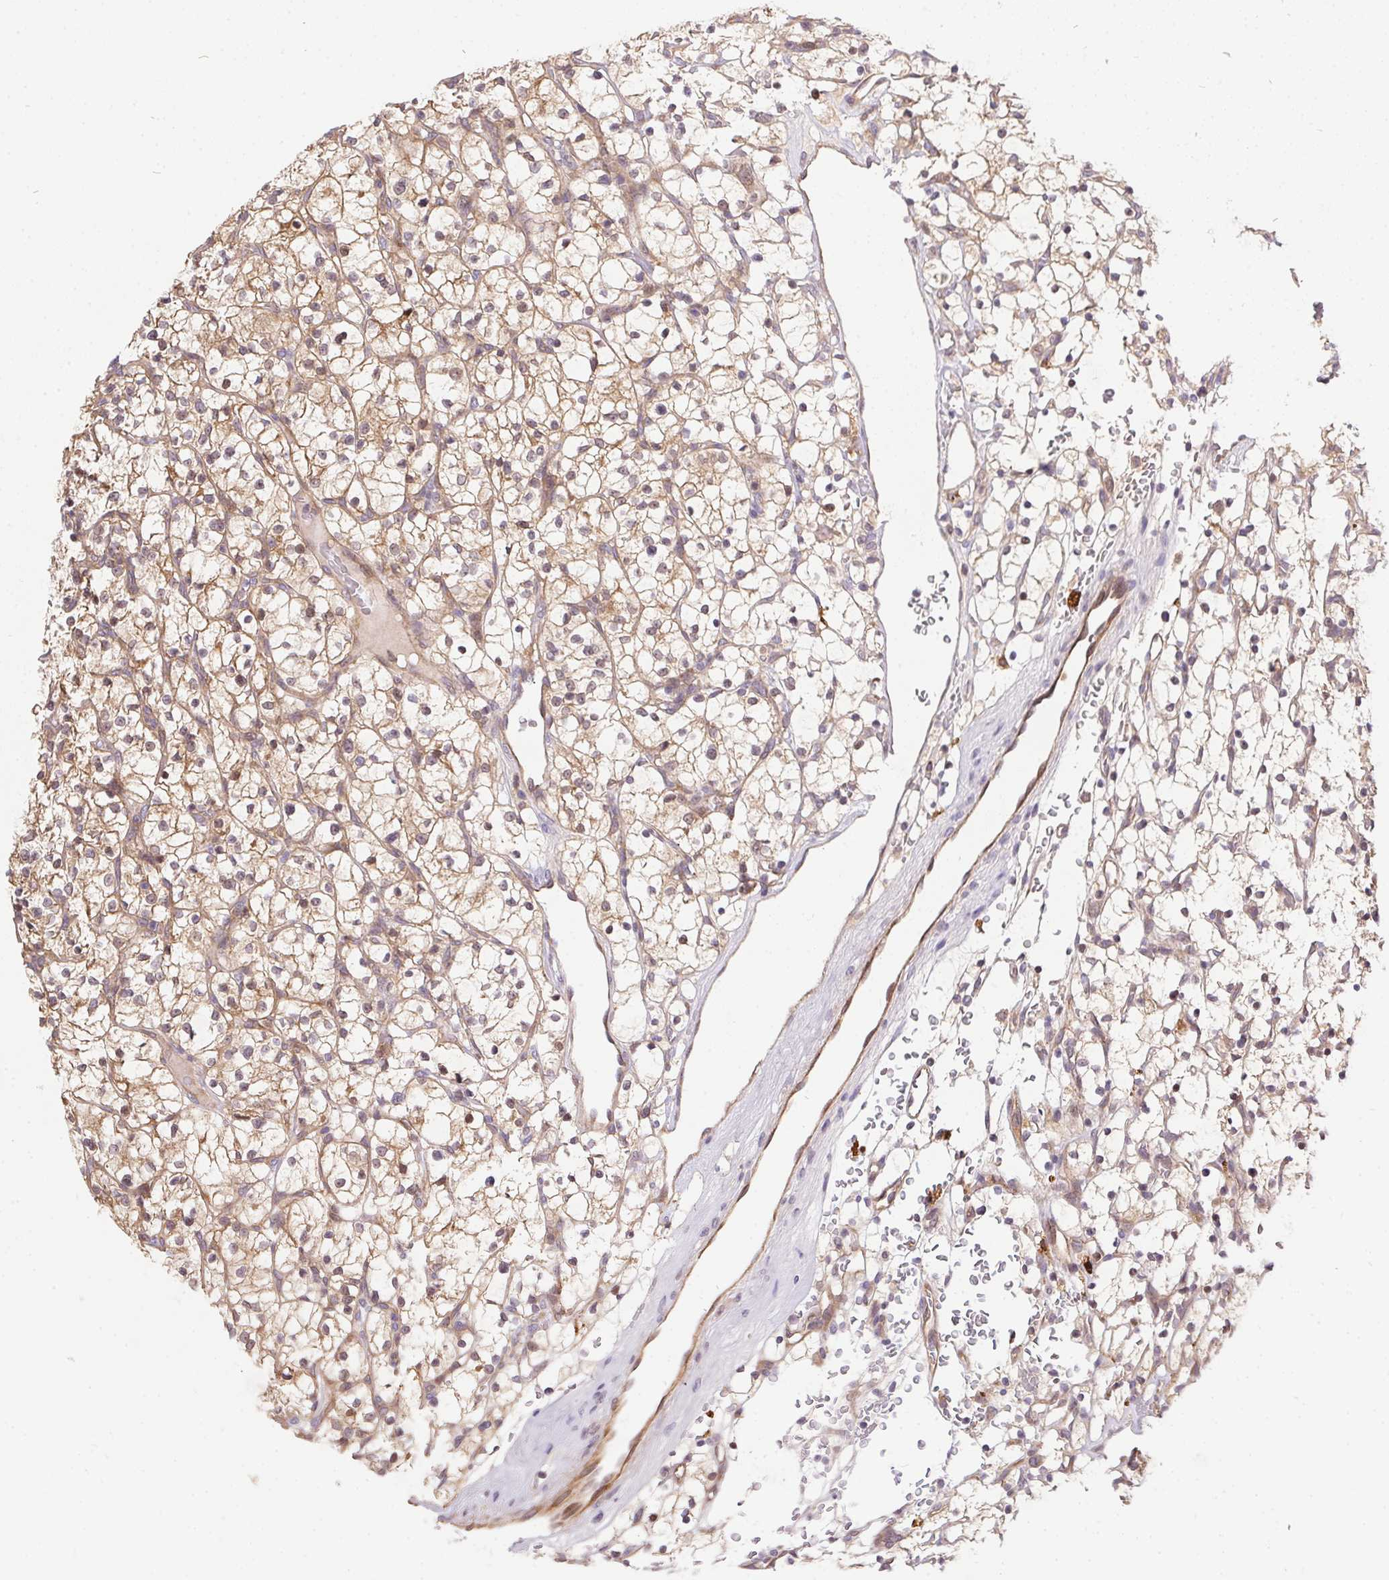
{"staining": {"intensity": "weak", "quantity": ">75%", "location": "cytoplasmic/membranous"}, "tissue": "renal cancer", "cell_type": "Tumor cells", "image_type": "cancer", "snomed": [{"axis": "morphology", "description": "Adenocarcinoma, NOS"}, {"axis": "topography", "description": "Kidney"}], "caption": "Human adenocarcinoma (renal) stained with a brown dye reveals weak cytoplasmic/membranous positive staining in approximately >75% of tumor cells.", "gene": "NUDT16", "patient": {"sex": "female", "age": 64}}